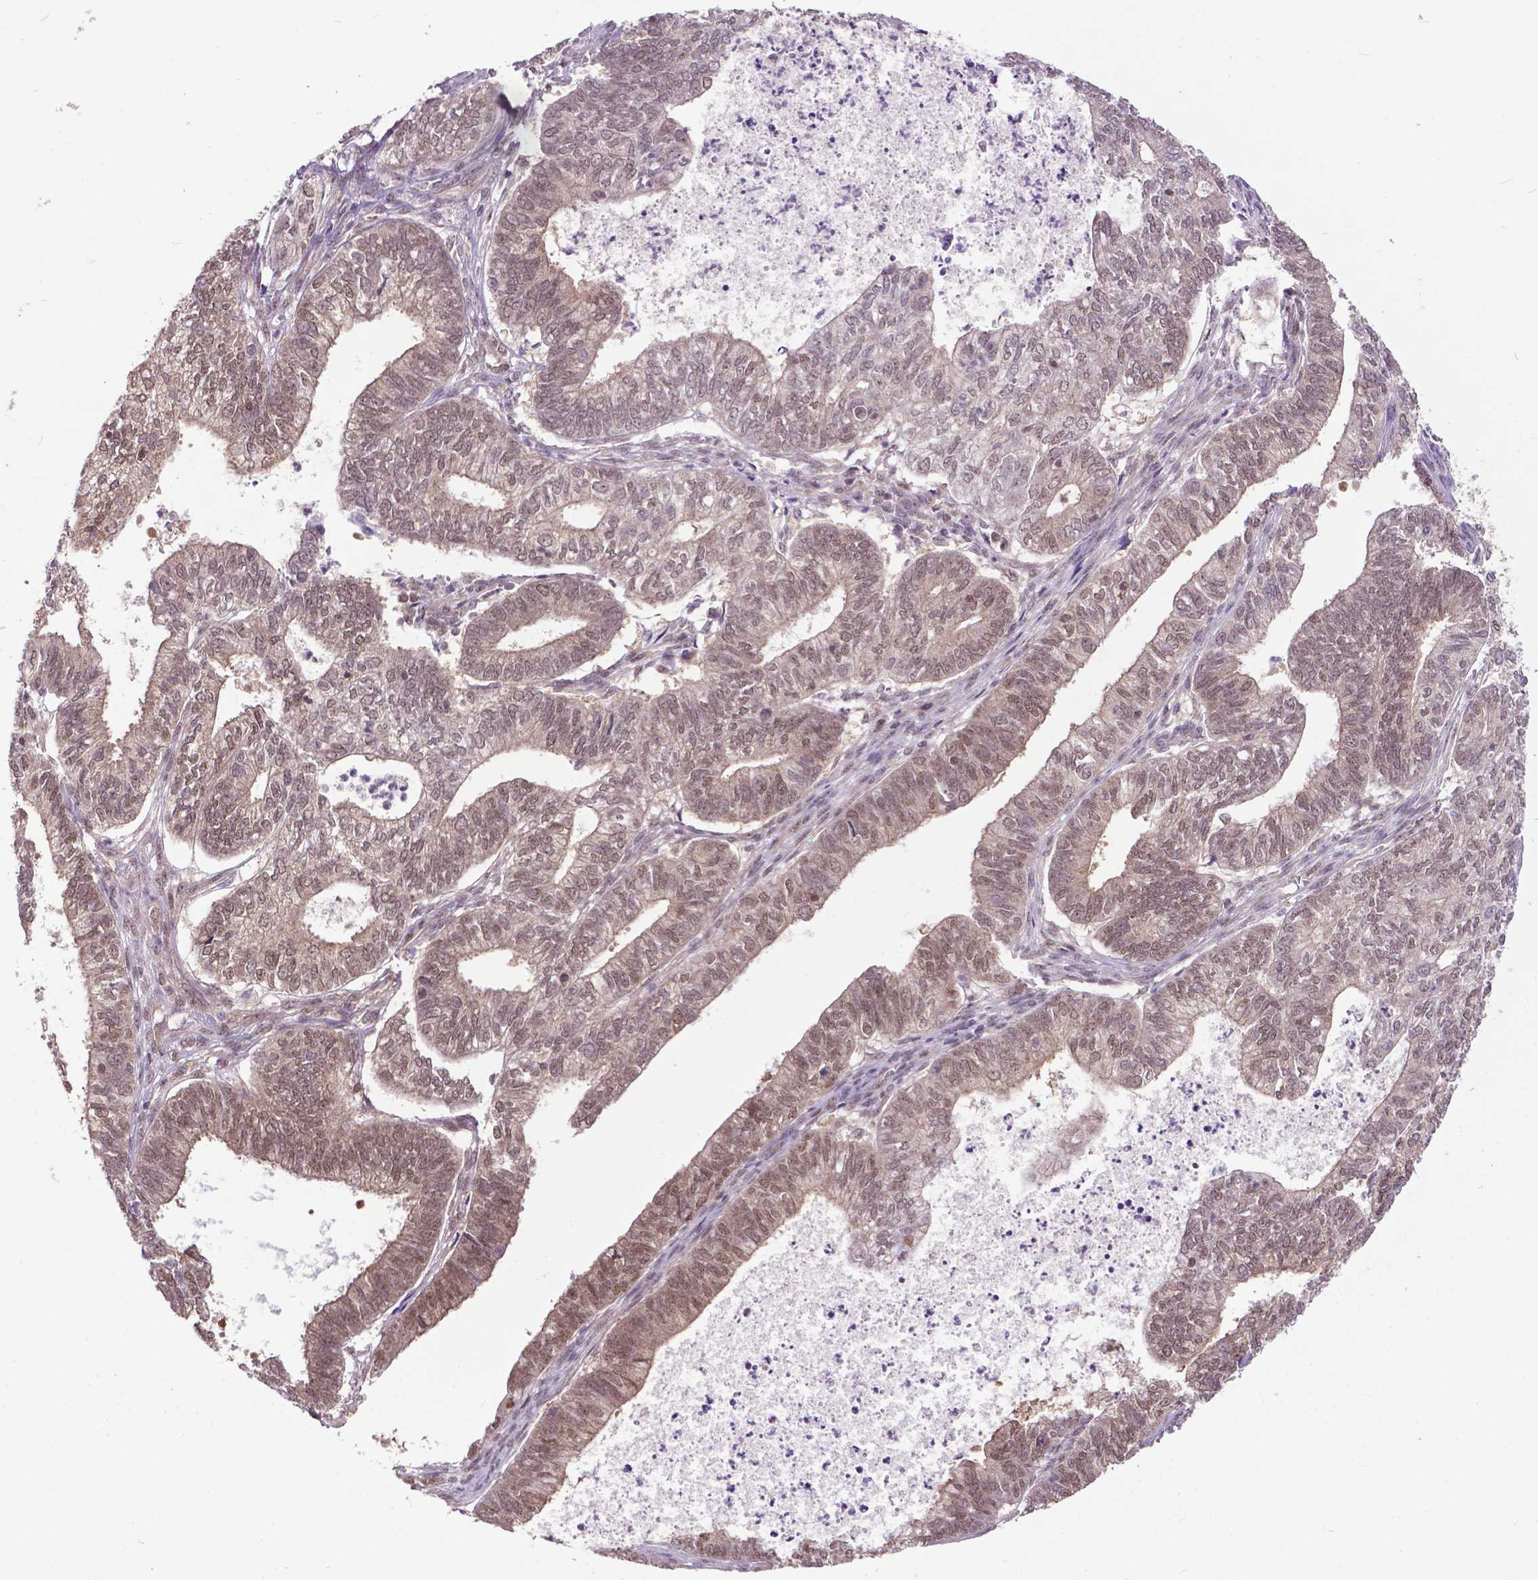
{"staining": {"intensity": "weak", "quantity": ">75%", "location": "cytoplasmic/membranous,nuclear"}, "tissue": "ovarian cancer", "cell_type": "Tumor cells", "image_type": "cancer", "snomed": [{"axis": "morphology", "description": "Carcinoma, endometroid"}, {"axis": "topography", "description": "Ovary"}], "caption": "Immunohistochemical staining of ovarian endometroid carcinoma exhibits low levels of weak cytoplasmic/membranous and nuclear protein staining in about >75% of tumor cells. Immunohistochemistry stains the protein in brown and the nuclei are stained blue.", "gene": "FAF1", "patient": {"sex": "female", "age": 64}}